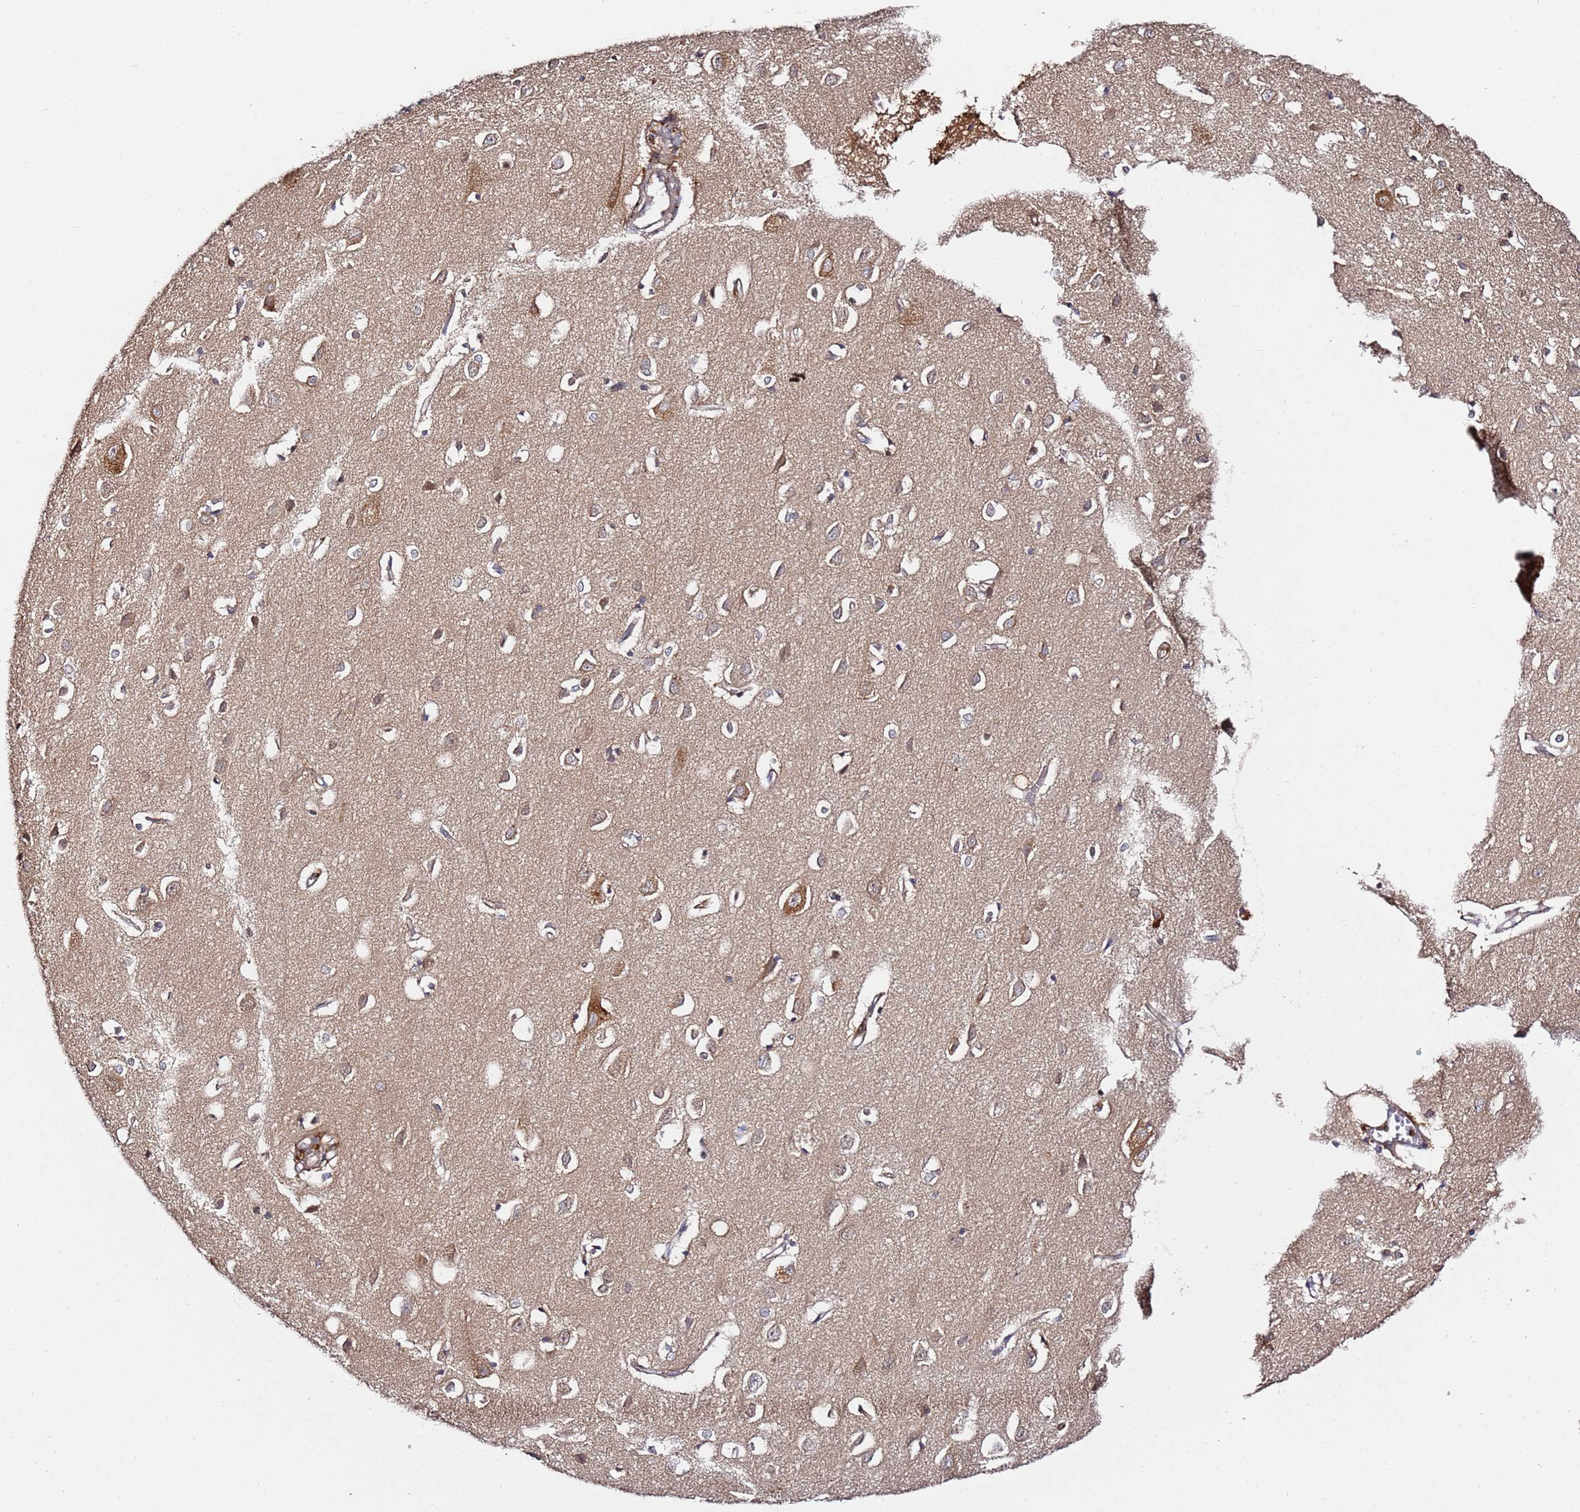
{"staining": {"intensity": "moderate", "quantity": ">75%", "location": "cytoplasmic/membranous"}, "tissue": "cerebral cortex", "cell_type": "Endothelial cells", "image_type": "normal", "snomed": [{"axis": "morphology", "description": "Normal tissue, NOS"}, {"axis": "topography", "description": "Cerebral cortex"}], "caption": "Protein staining of normal cerebral cortex reveals moderate cytoplasmic/membranous staining in approximately >75% of endothelial cells. Using DAB (3,3'-diaminobenzidine) (brown) and hematoxylin (blue) stains, captured at high magnification using brightfield microscopy.", "gene": "PRKAB2", "patient": {"sex": "female", "age": 64}}